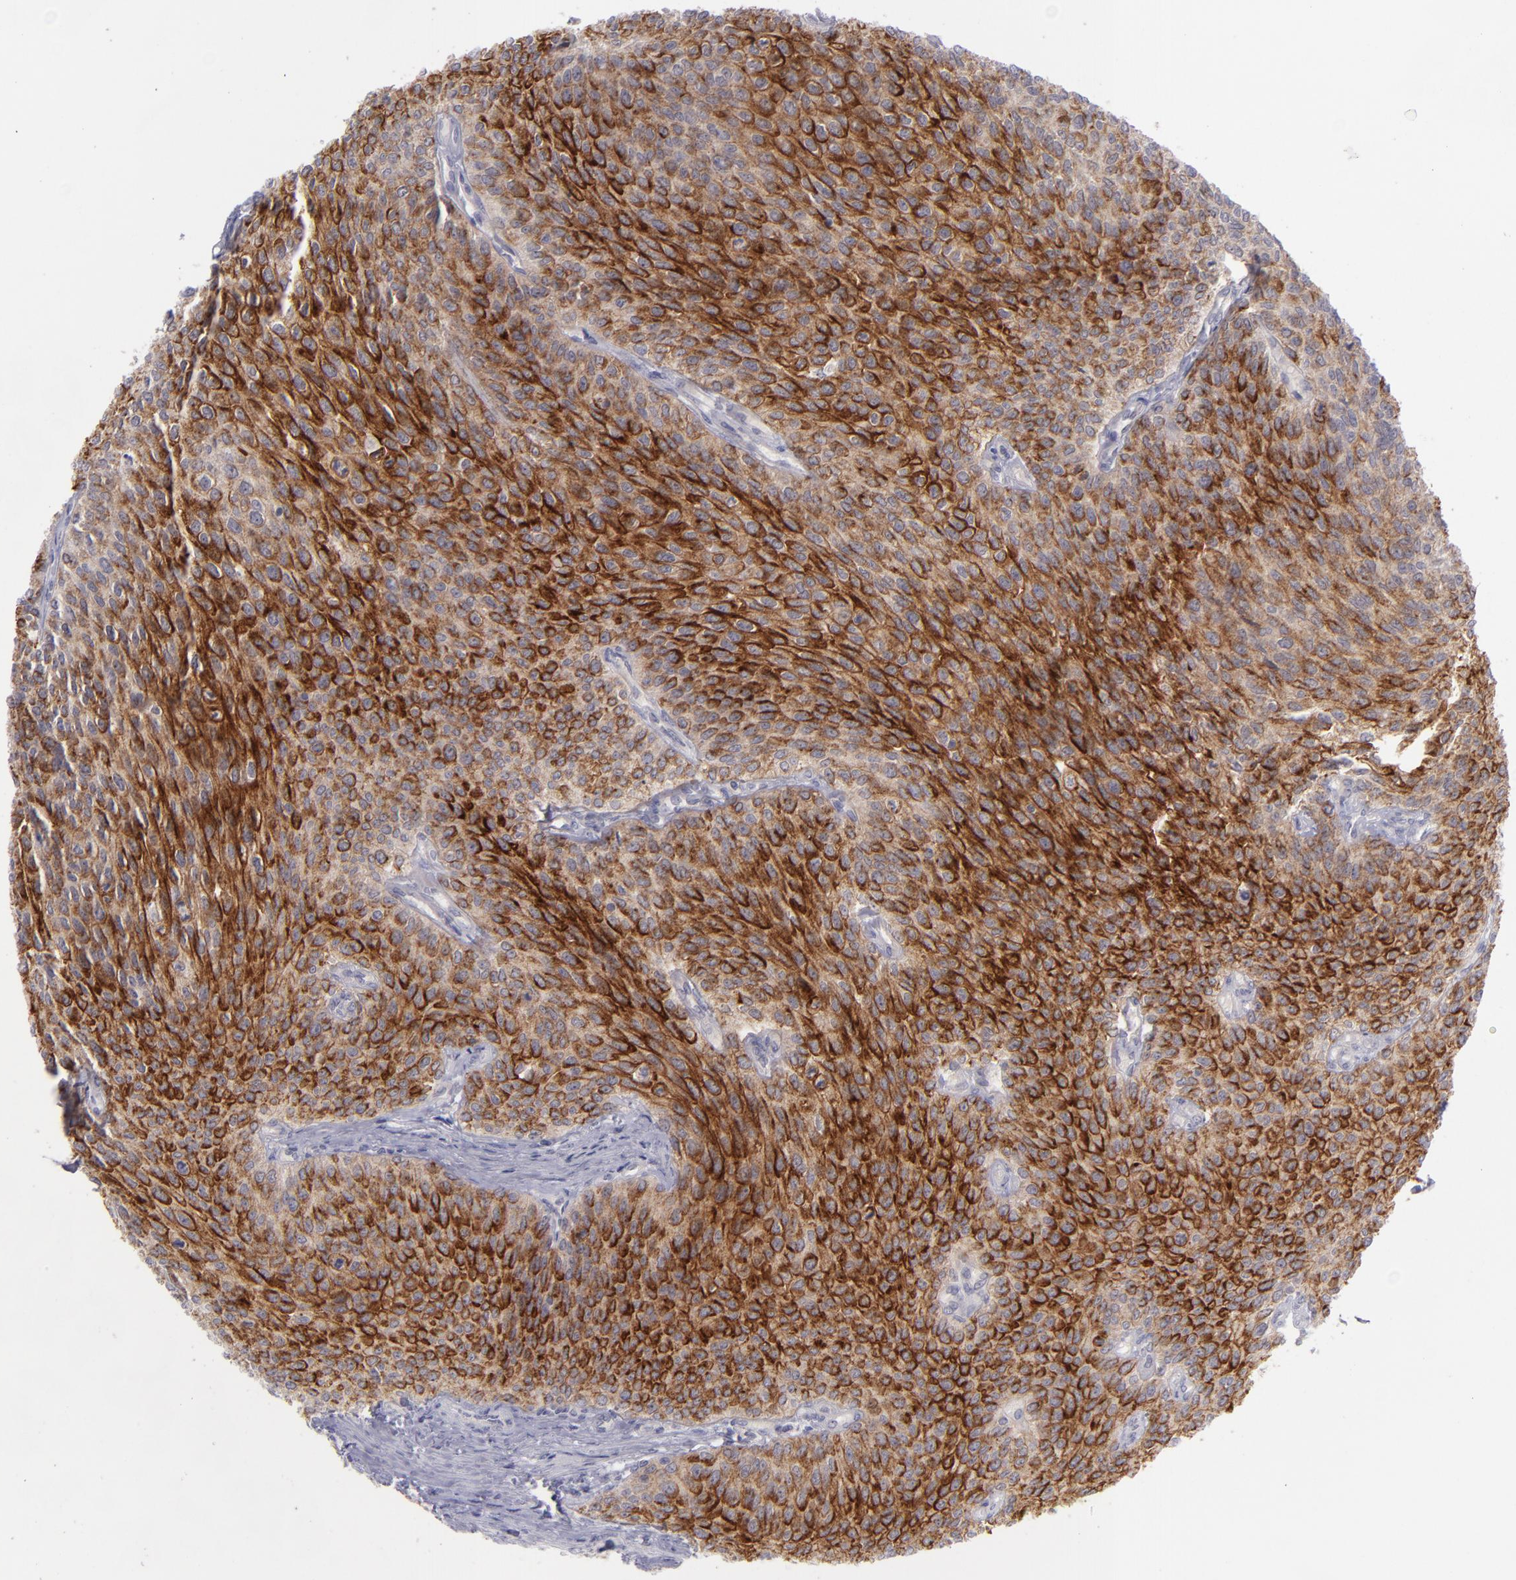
{"staining": {"intensity": "strong", "quantity": ">75%", "location": "cytoplasmic/membranous"}, "tissue": "urothelial cancer", "cell_type": "Tumor cells", "image_type": "cancer", "snomed": [{"axis": "morphology", "description": "Urothelial carcinoma, Low grade"}, {"axis": "topography", "description": "Urinary bladder"}], "caption": "IHC of urothelial cancer displays high levels of strong cytoplasmic/membranous expression in about >75% of tumor cells.", "gene": "EVPL", "patient": {"sex": "female", "age": 73}}